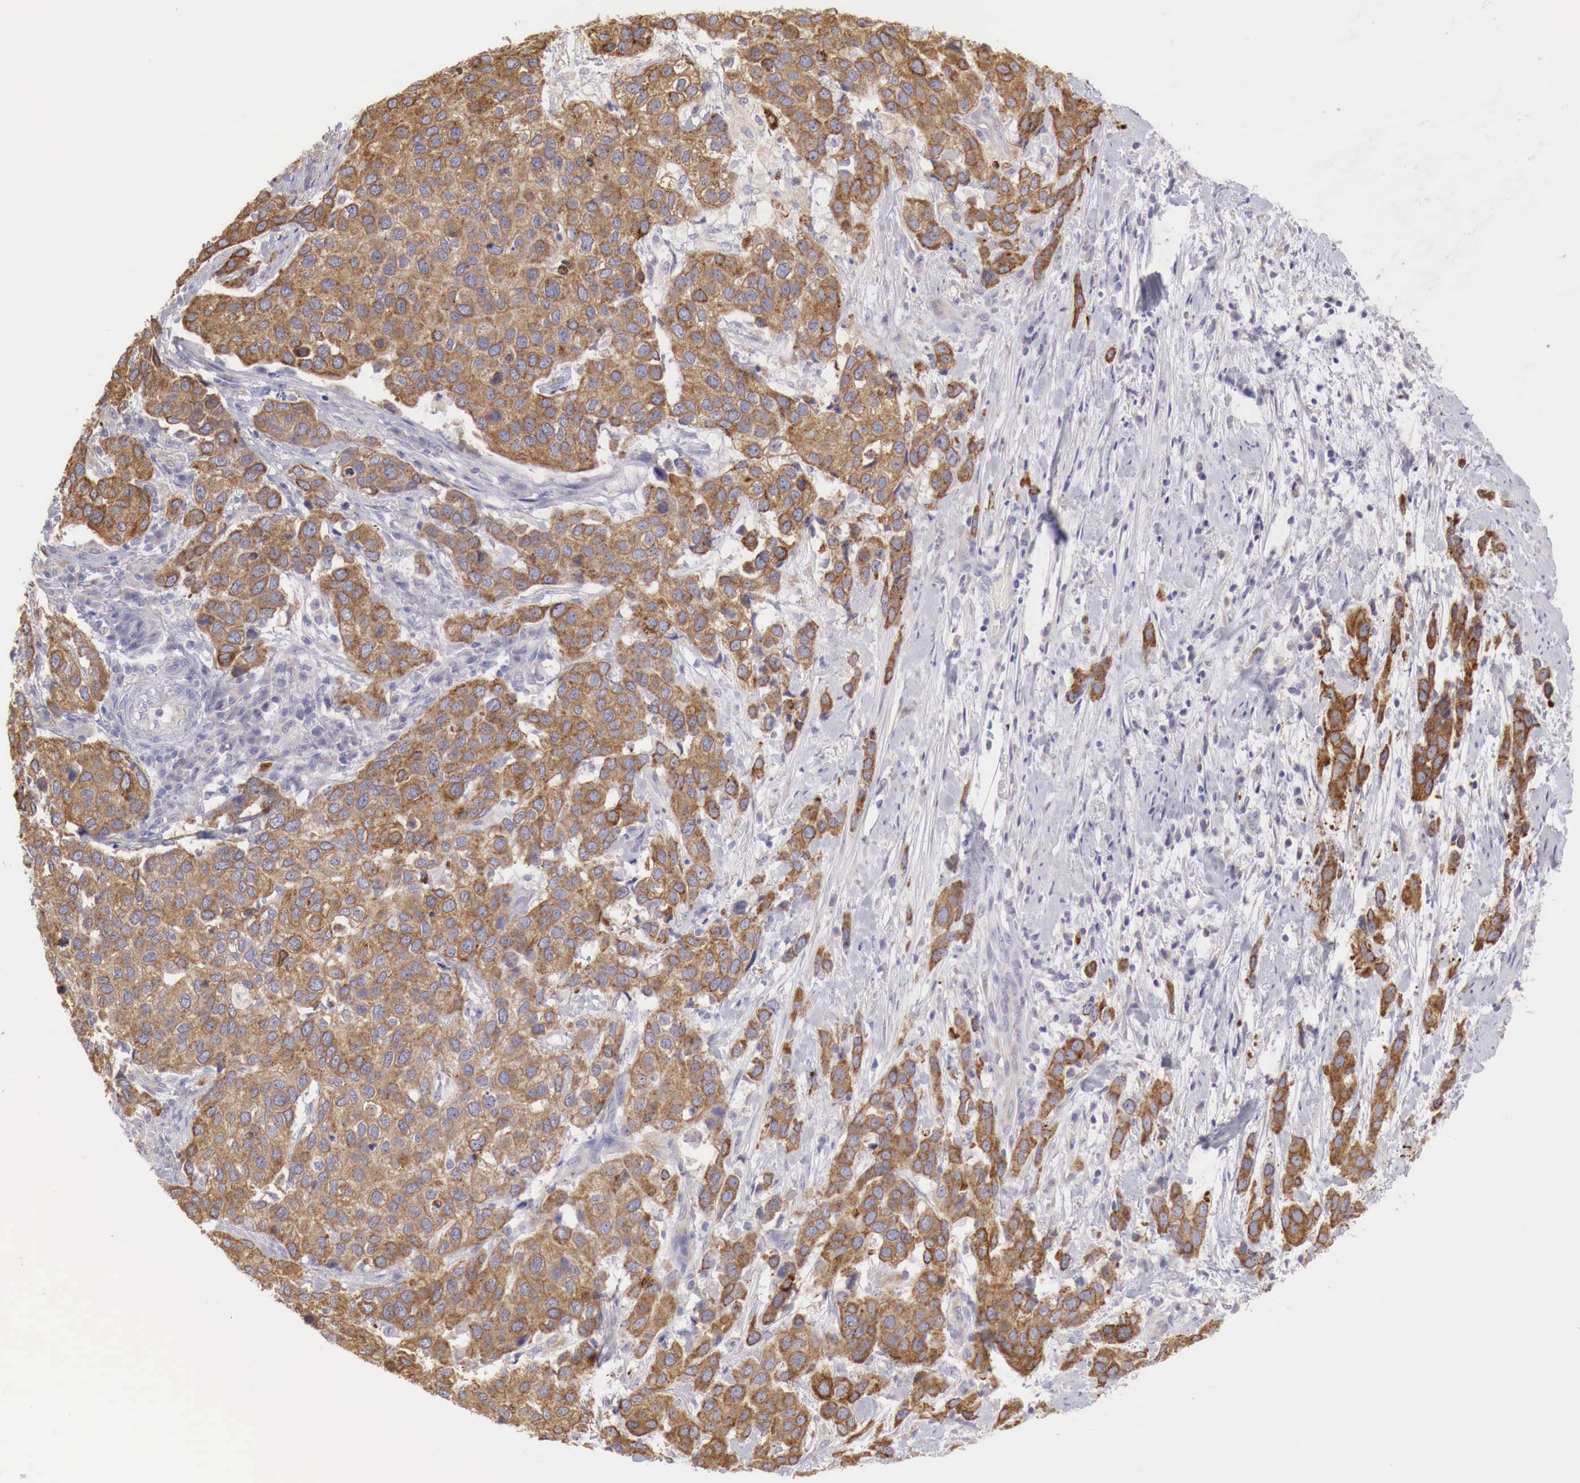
{"staining": {"intensity": "strong", "quantity": ">75%", "location": "cytoplasmic/membranous"}, "tissue": "cervical cancer", "cell_type": "Tumor cells", "image_type": "cancer", "snomed": [{"axis": "morphology", "description": "Squamous cell carcinoma, NOS"}, {"axis": "topography", "description": "Cervix"}], "caption": "Tumor cells demonstrate high levels of strong cytoplasmic/membranous expression in about >75% of cells in cervical cancer (squamous cell carcinoma).", "gene": "NSDHL", "patient": {"sex": "female", "age": 54}}